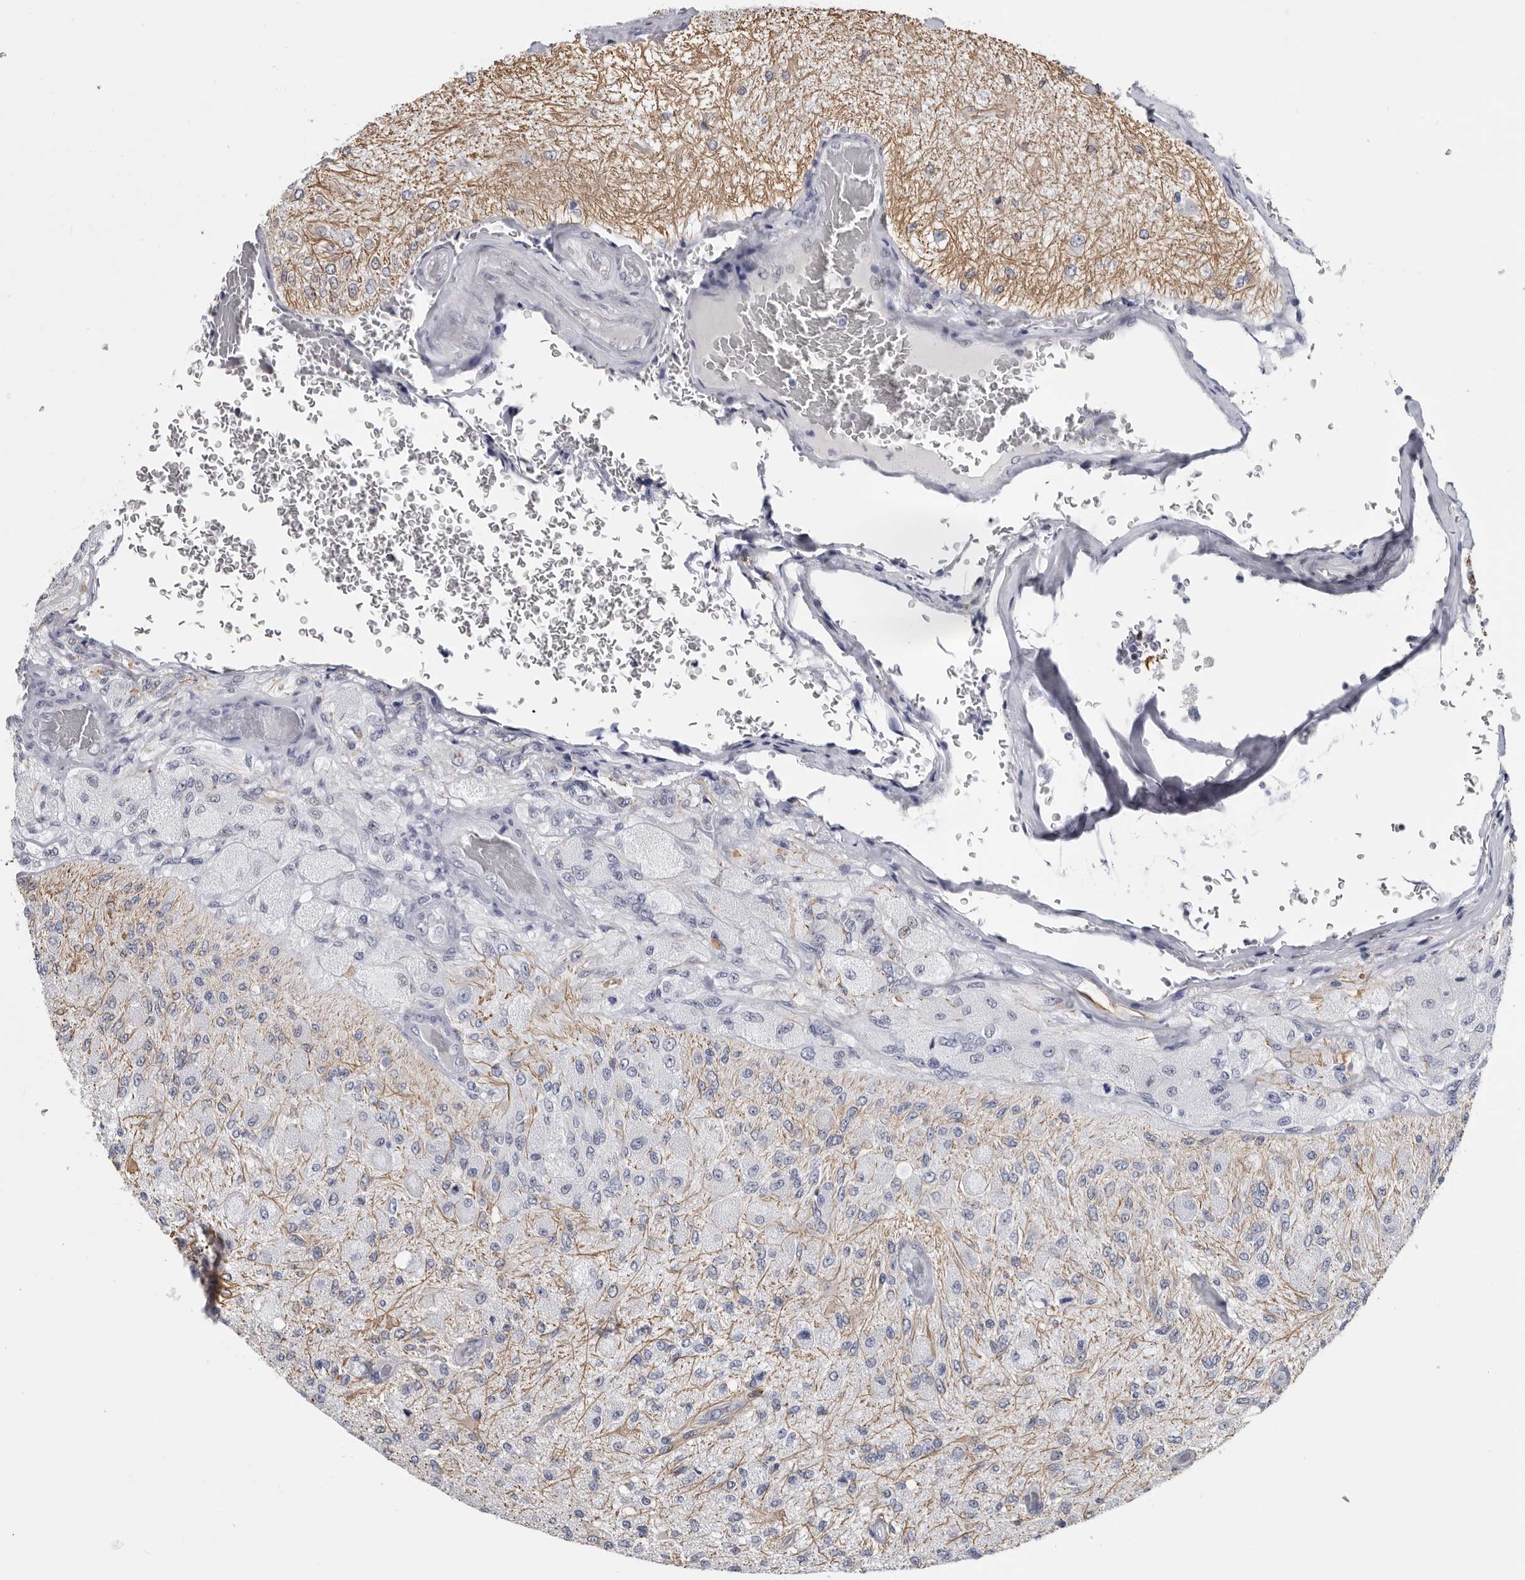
{"staining": {"intensity": "negative", "quantity": "none", "location": "none"}, "tissue": "glioma", "cell_type": "Tumor cells", "image_type": "cancer", "snomed": [{"axis": "morphology", "description": "Normal tissue, NOS"}, {"axis": "morphology", "description": "Glioma, malignant, High grade"}, {"axis": "topography", "description": "Cerebral cortex"}], "caption": "High magnification brightfield microscopy of malignant high-grade glioma stained with DAB (3,3'-diaminobenzidine) (brown) and counterstained with hematoxylin (blue): tumor cells show no significant positivity.", "gene": "WRAP73", "patient": {"sex": "male", "age": 77}}